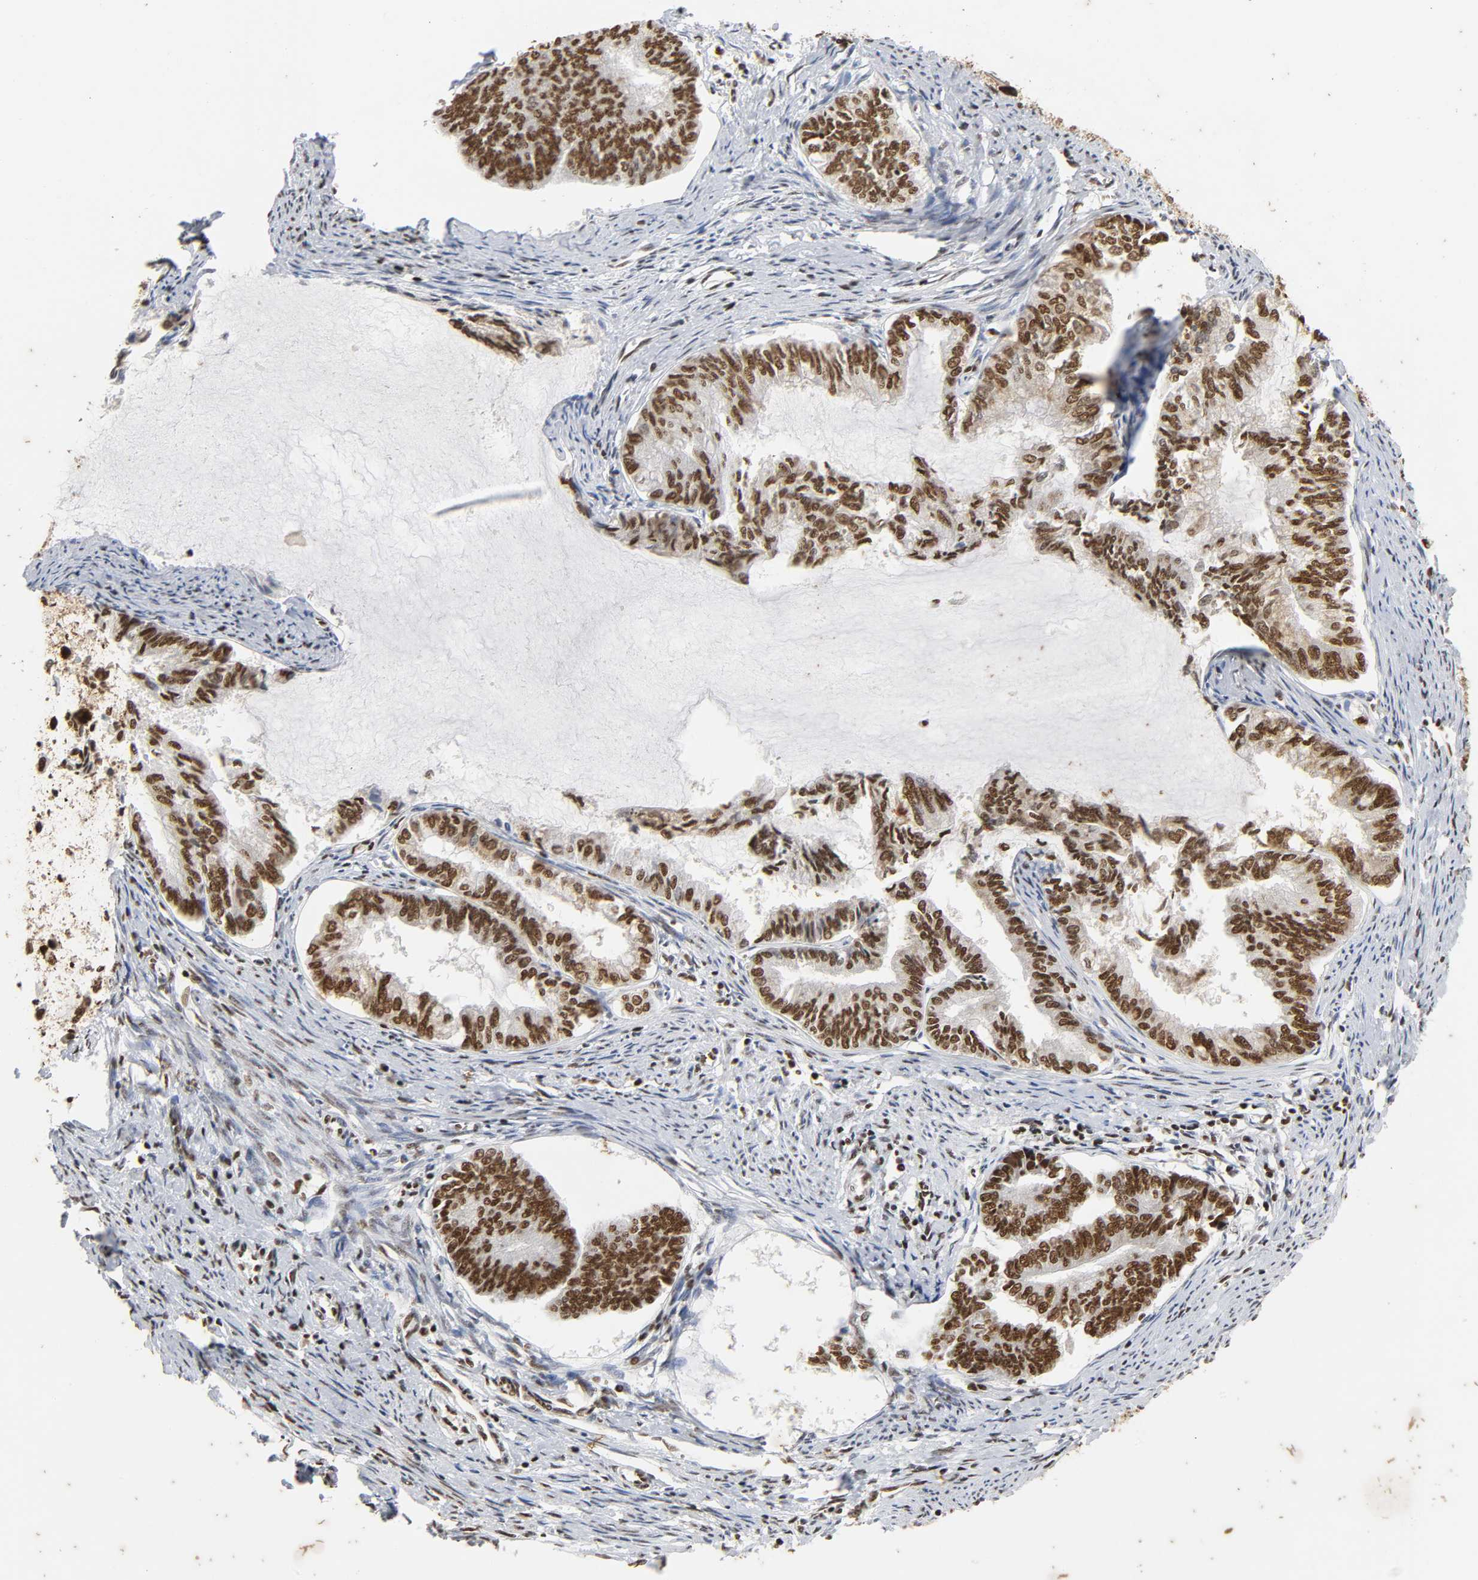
{"staining": {"intensity": "strong", "quantity": ">75%", "location": "nuclear"}, "tissue": "endometrial cancer", "cell_type": "Tumor cells", "image_type": "cancer", "snomed": [{"axis": "morphology", "description": "Adenocarcinoma, NOS"}, {"axis": "topography", "description": "Endometrium"}], "caption": "The micrograph reveals a brown stain indicating the presence of a protein in the nuclear of tumor cells in endometrial cancer (adenocarcinoma). The protein of interest is shown in brown color, while the nuclei are stained blue.", "gene": "HNRNPC", "patient": {"sex": "female", "age": 86}}